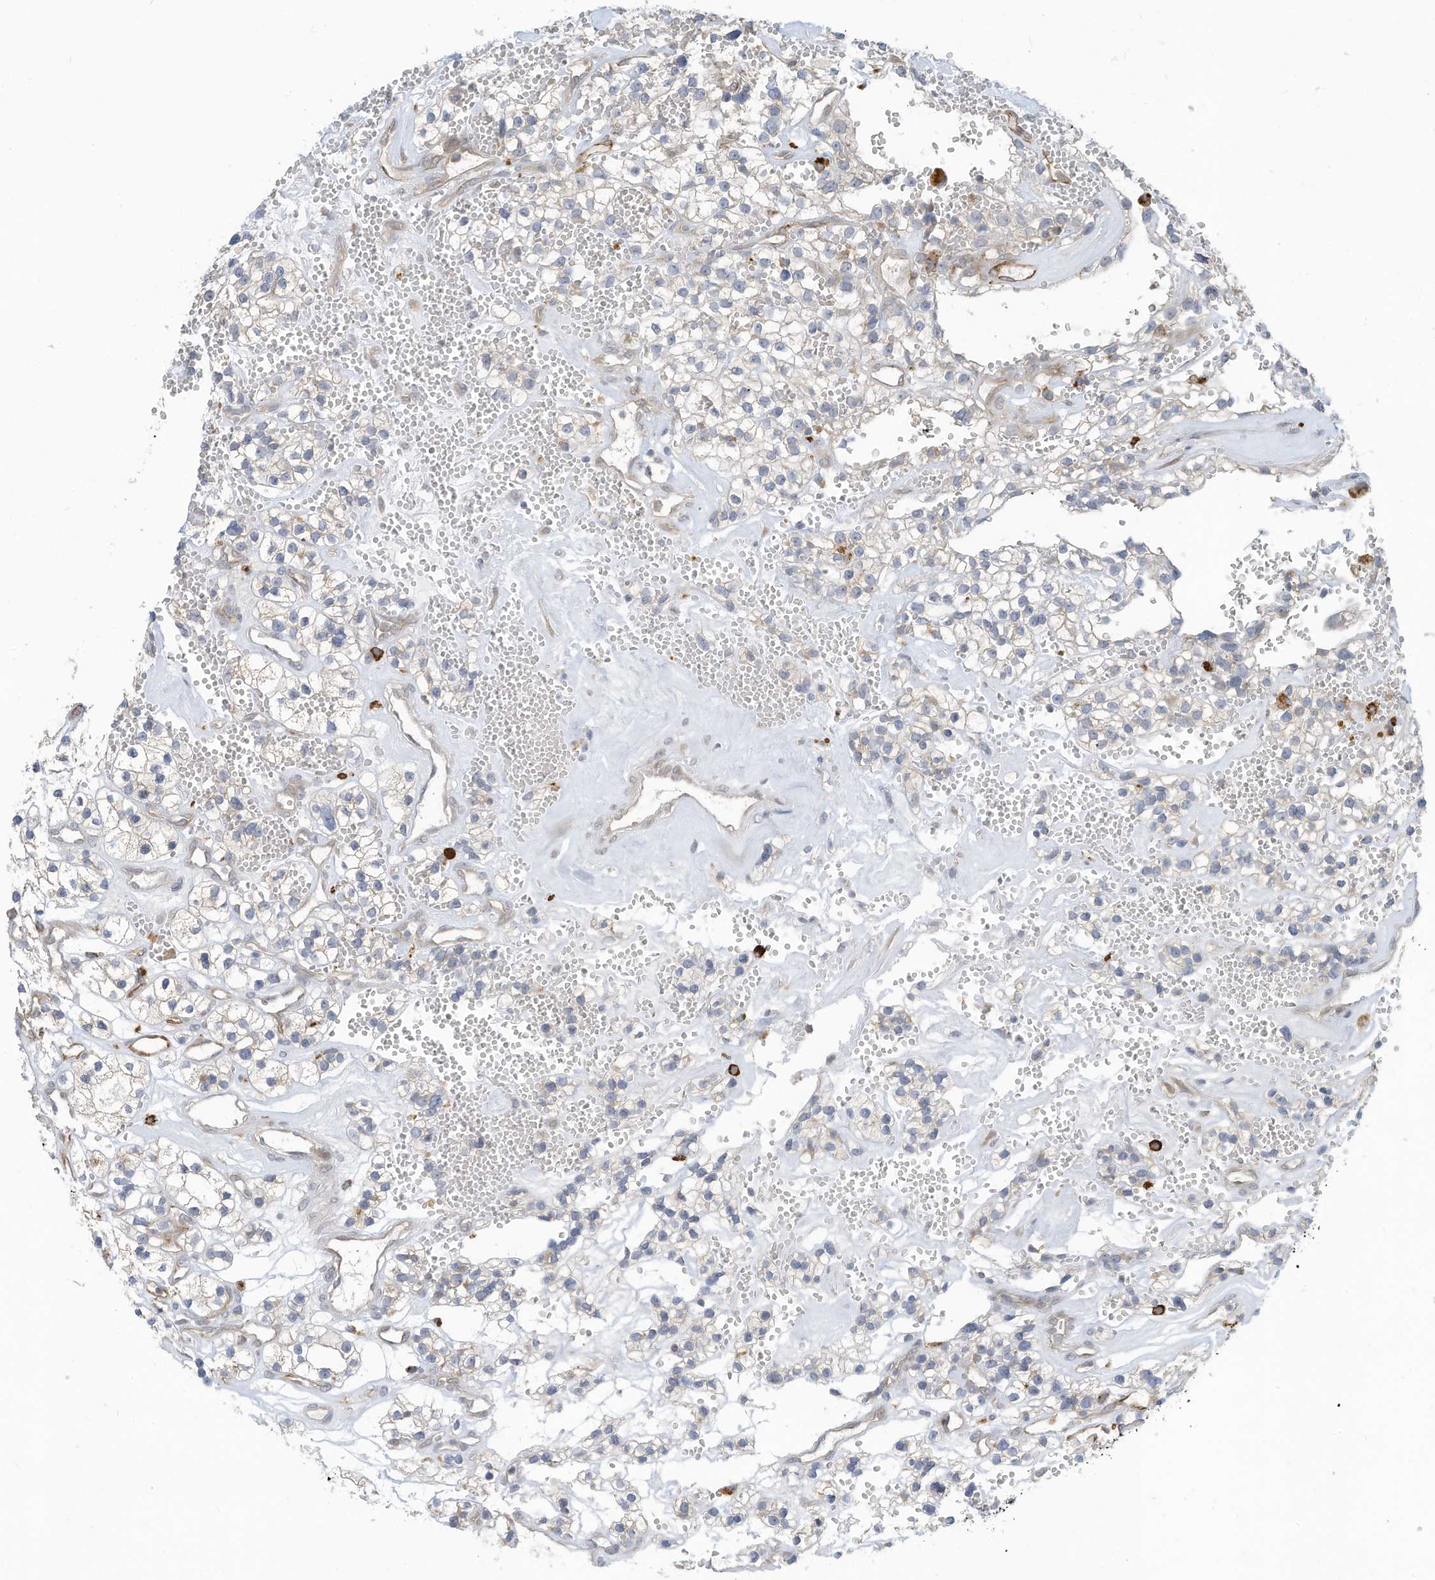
{"staining": {"intensity": "weak", "quantity": "<25%", "location": "cytoplasmic/membranous"}, "tissue": "renal cancer", "cell_type": "Tumor cells", "image_type": "cancer", "snomed": [{"axis": "morphology", "description": "Adenocarcinoma, NOS"}, {"axis": "topography", "description": "Kidney"}], "caption": "Renal adenocarcinoma stained for a protein using immunohistochemistry (IHC) displays no positivity tumor cells.", "gene": "DZIP3", "patient": {"sex": "female", "age": 57}}